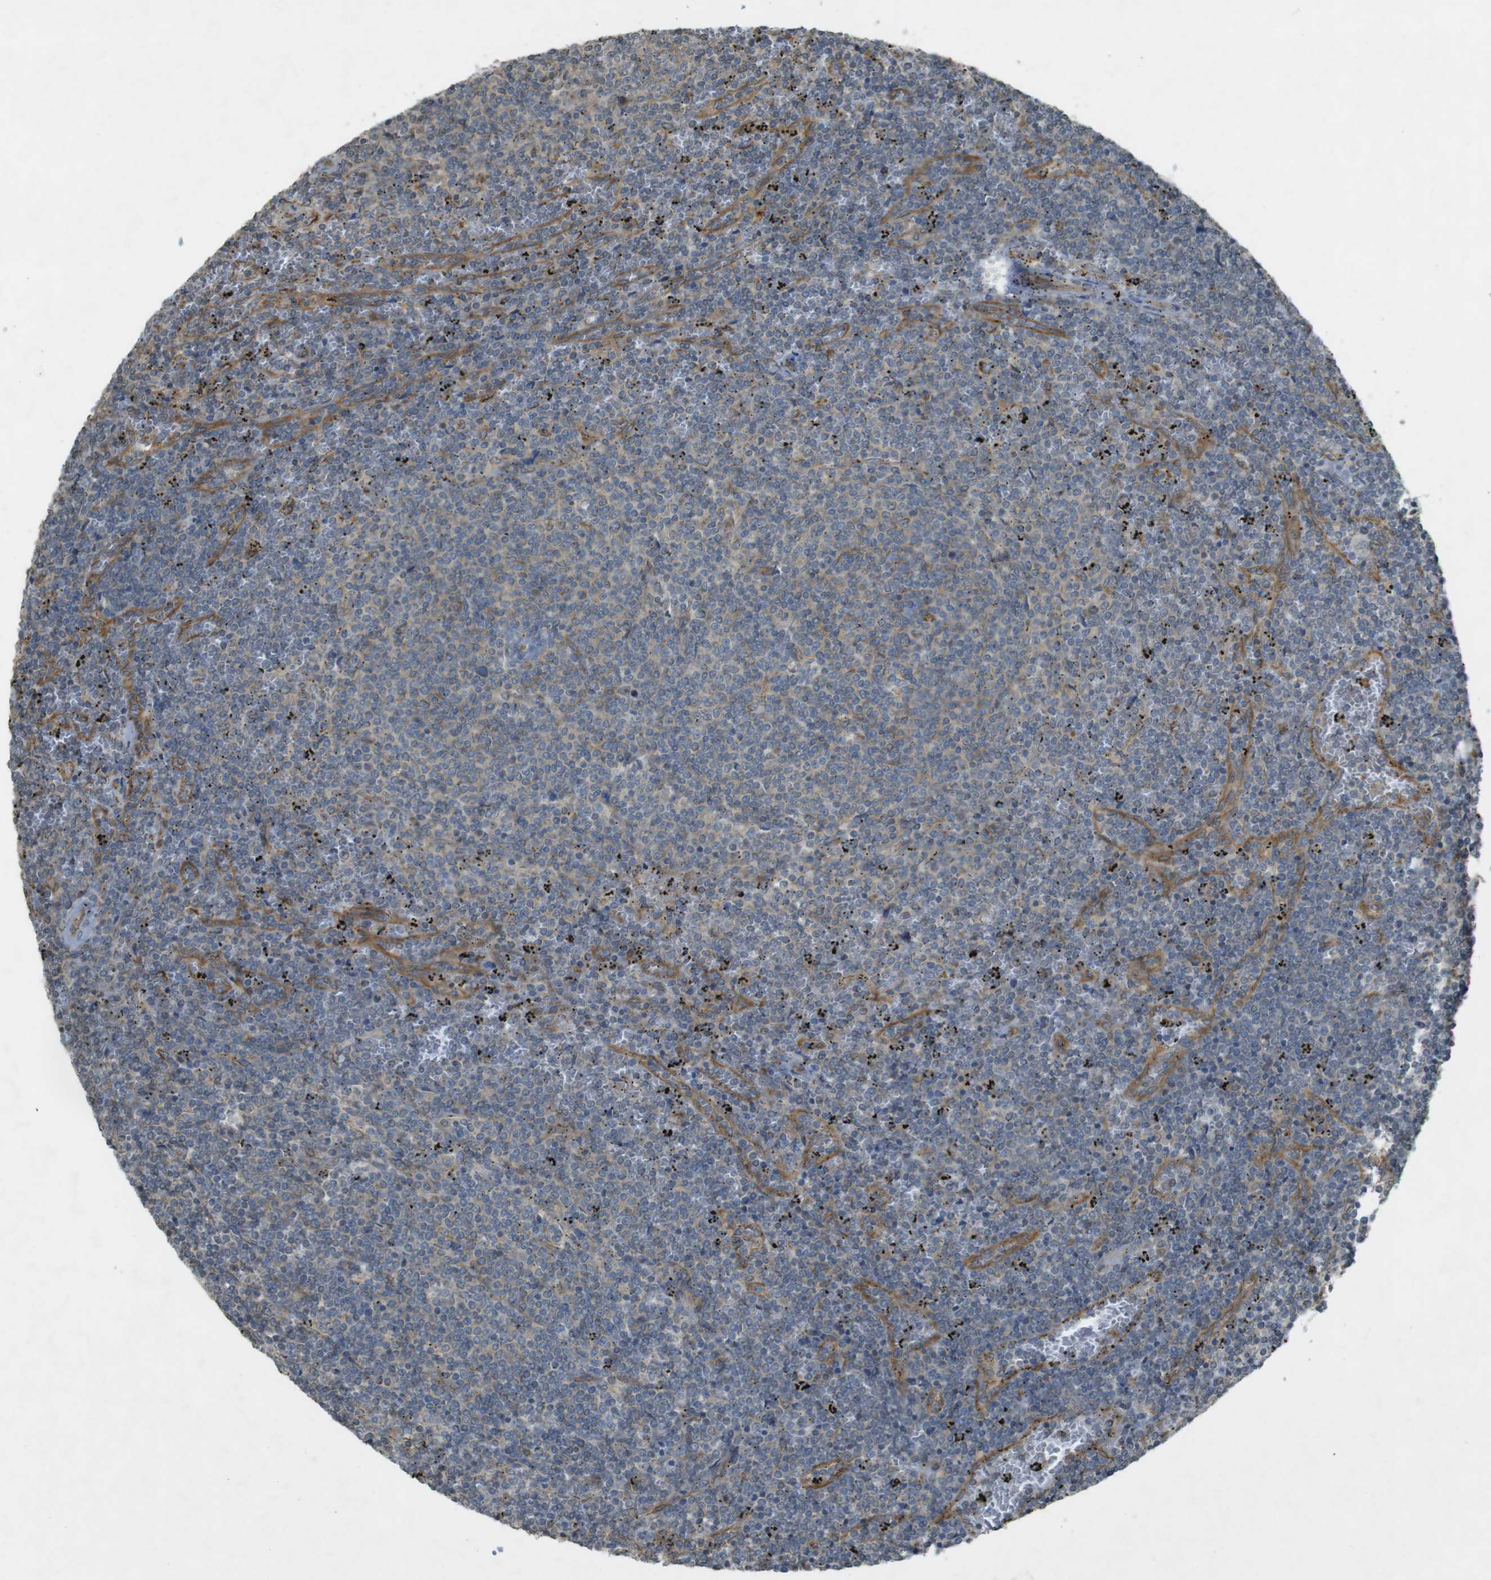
{"staining": {"intensity": "weak", "quantity": "25%-75%", "location": "cytoplasmic/membranous"}, "tissue": "lymphoma", "cell_type": "Tumor cells", "image_type": "cancer", "snomed": [{"axis": "morphology", "description": "Malignant lymphoma, non-Hodgkin's type, Low grade"}, {"axis": "topography", "description": "Spleen"}], "caption": "Weak cytoplasmic/membranous staining for a protein is identified in about 25%-75% of tumor cells of lymphoma using IHC.", "gene": "KIF5B", "patient": {"sex": "female", "age": 50}}